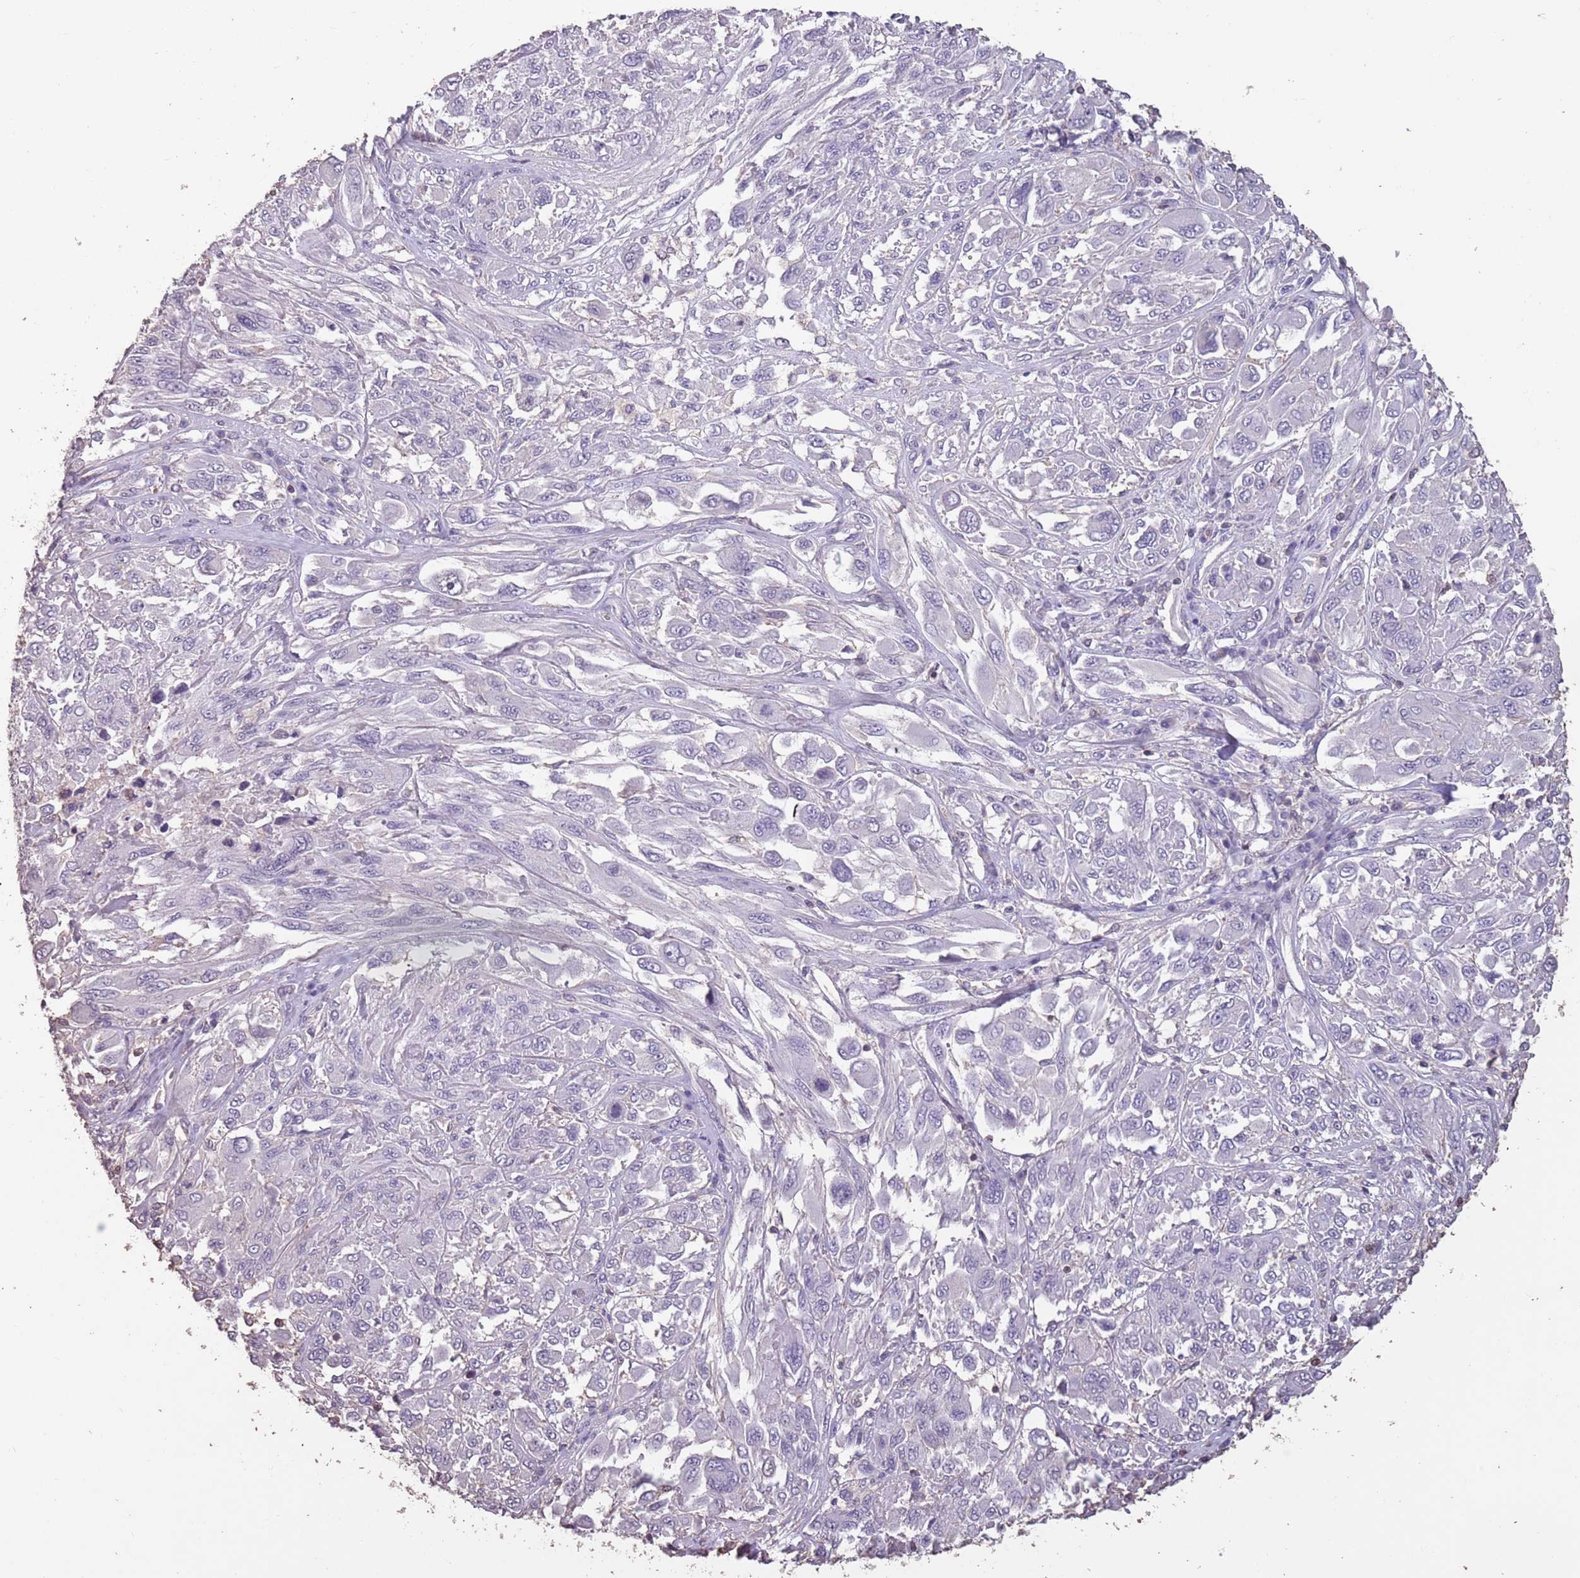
{"staining": {"intensity": "negative", "quantity": "none", "location": "none"}, "tissue": "melanoma", "cell_type": "Tumor cells", "image_type": "cancer", "snomed": [{"axis": "morphology", "description": "Malignant melanoma, NOS"}, {"axis": "topography", "description": "Skin"}], "caption": "This is an IHC histopathology image of human melanoma. There is no expression in tumor cells.", "gene": "SUN5", "patient": {"sex": "female", "age": 91}}